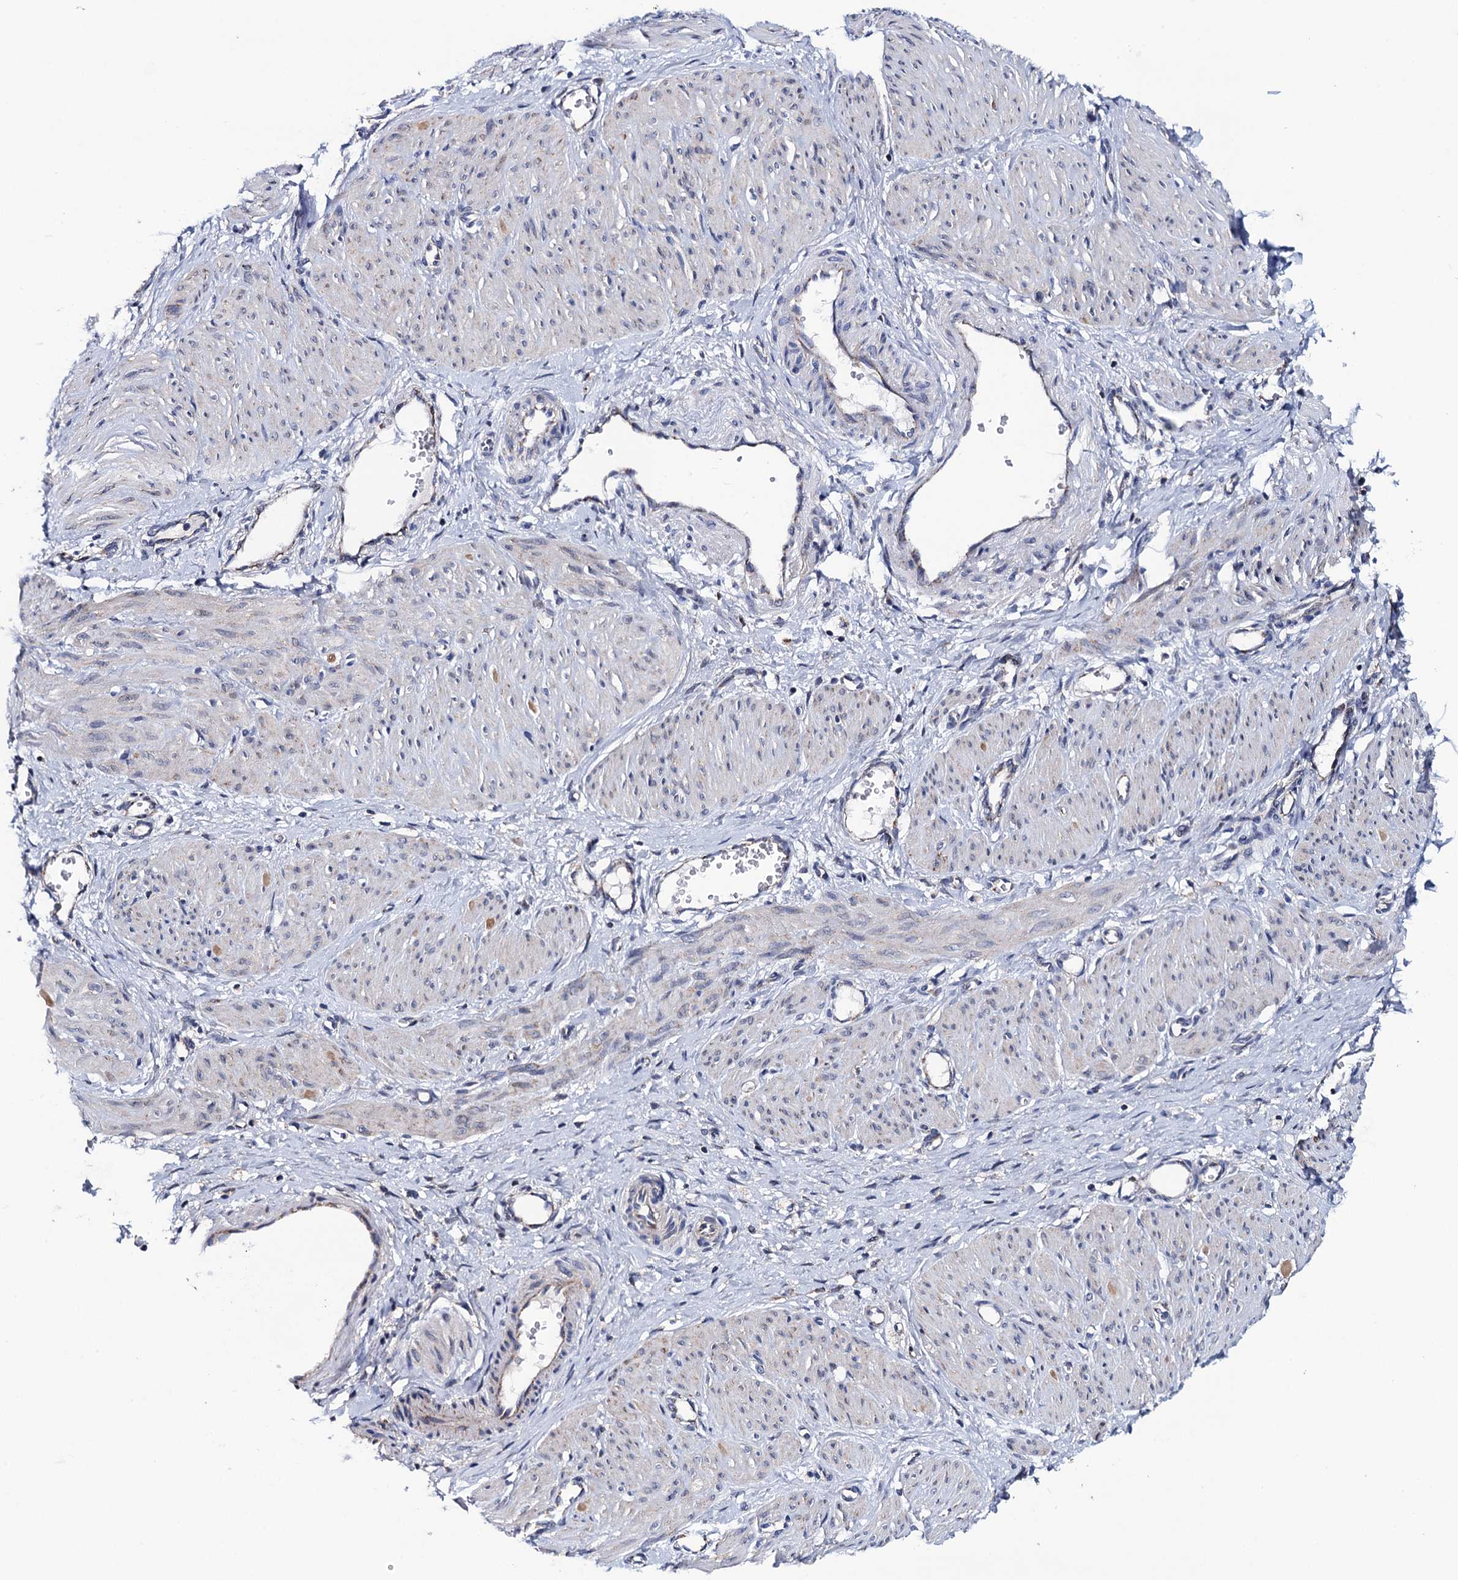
{"staining": {"intensity": "negative", "quantity": "none", "location": "none"}, "tissue": "smooth muscle", "cell_type": "Smooth muscle cells", "image_type": "normal", "snomed": [{"axis": "morphology", "description": "Normal tissue, NOS"}, {"axis": "topography", "description": "Endometrium"}], "caption": "The immunohistochemistry image has no significant staining in smooth muscle cells of smooth muscle.", "gene": "PTCD3", "patient": {"sex": "female", "age": 33}}